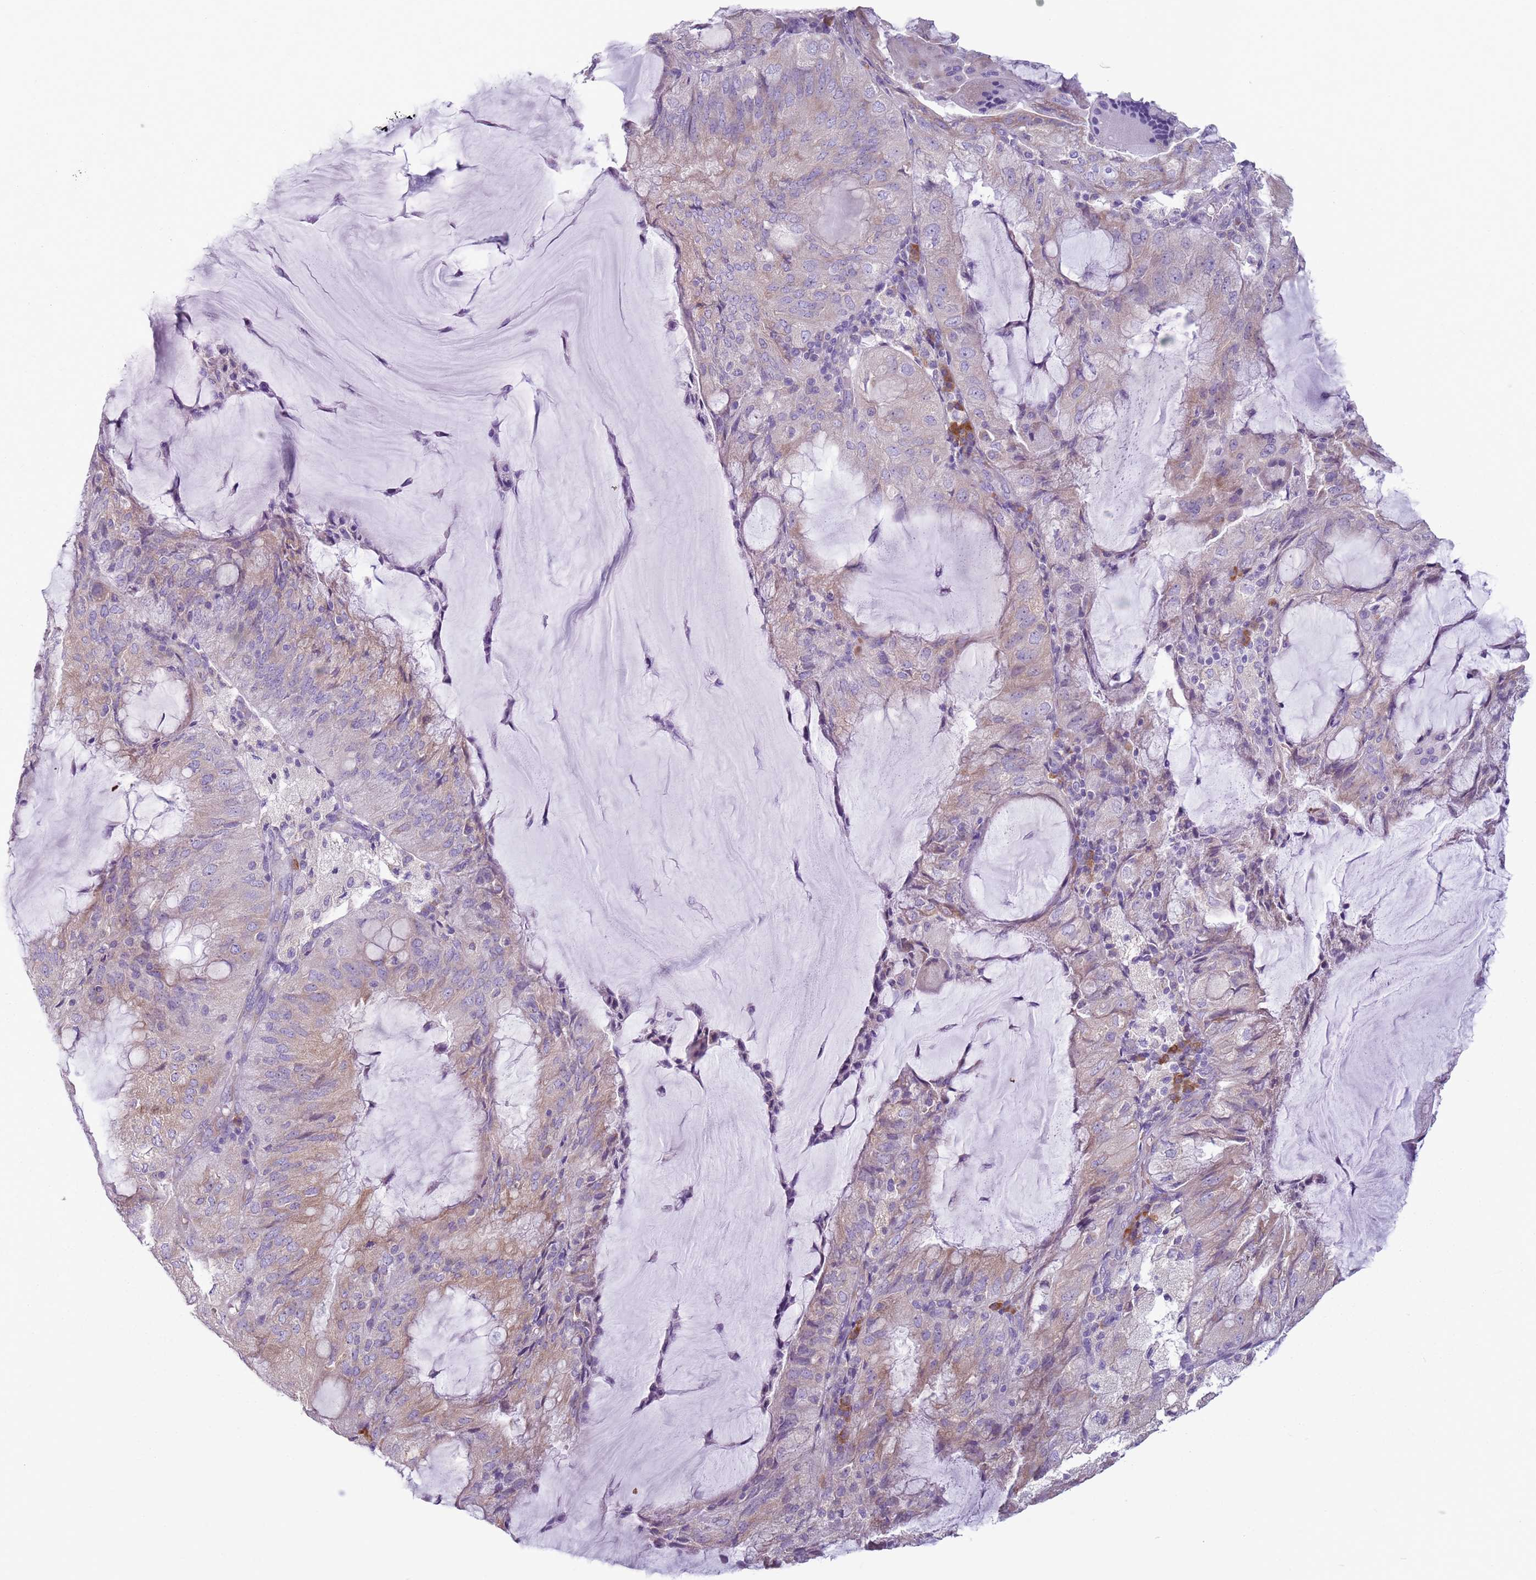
{"staining": {"intensity": "weak", "quantity": "25%-75%", "location": "cytoplasmic/membranous"}, "tissue": "endometrial cancer", "cell_type": "Tumor cells", "image_type": "cancer", "snomed": [{"axis": "morphology", "description": "Adenocarcinoma, NOS"}, {"axis": "topography", "description": "Endometrium"}], "caption": "The image displays a brown stain indicating the presence of a protein in the cytoplasmic/membranous of tumor cells in endometrial cancer.", "gene": "HYOU1", "patient": {"sex": "female", "age": 81}}